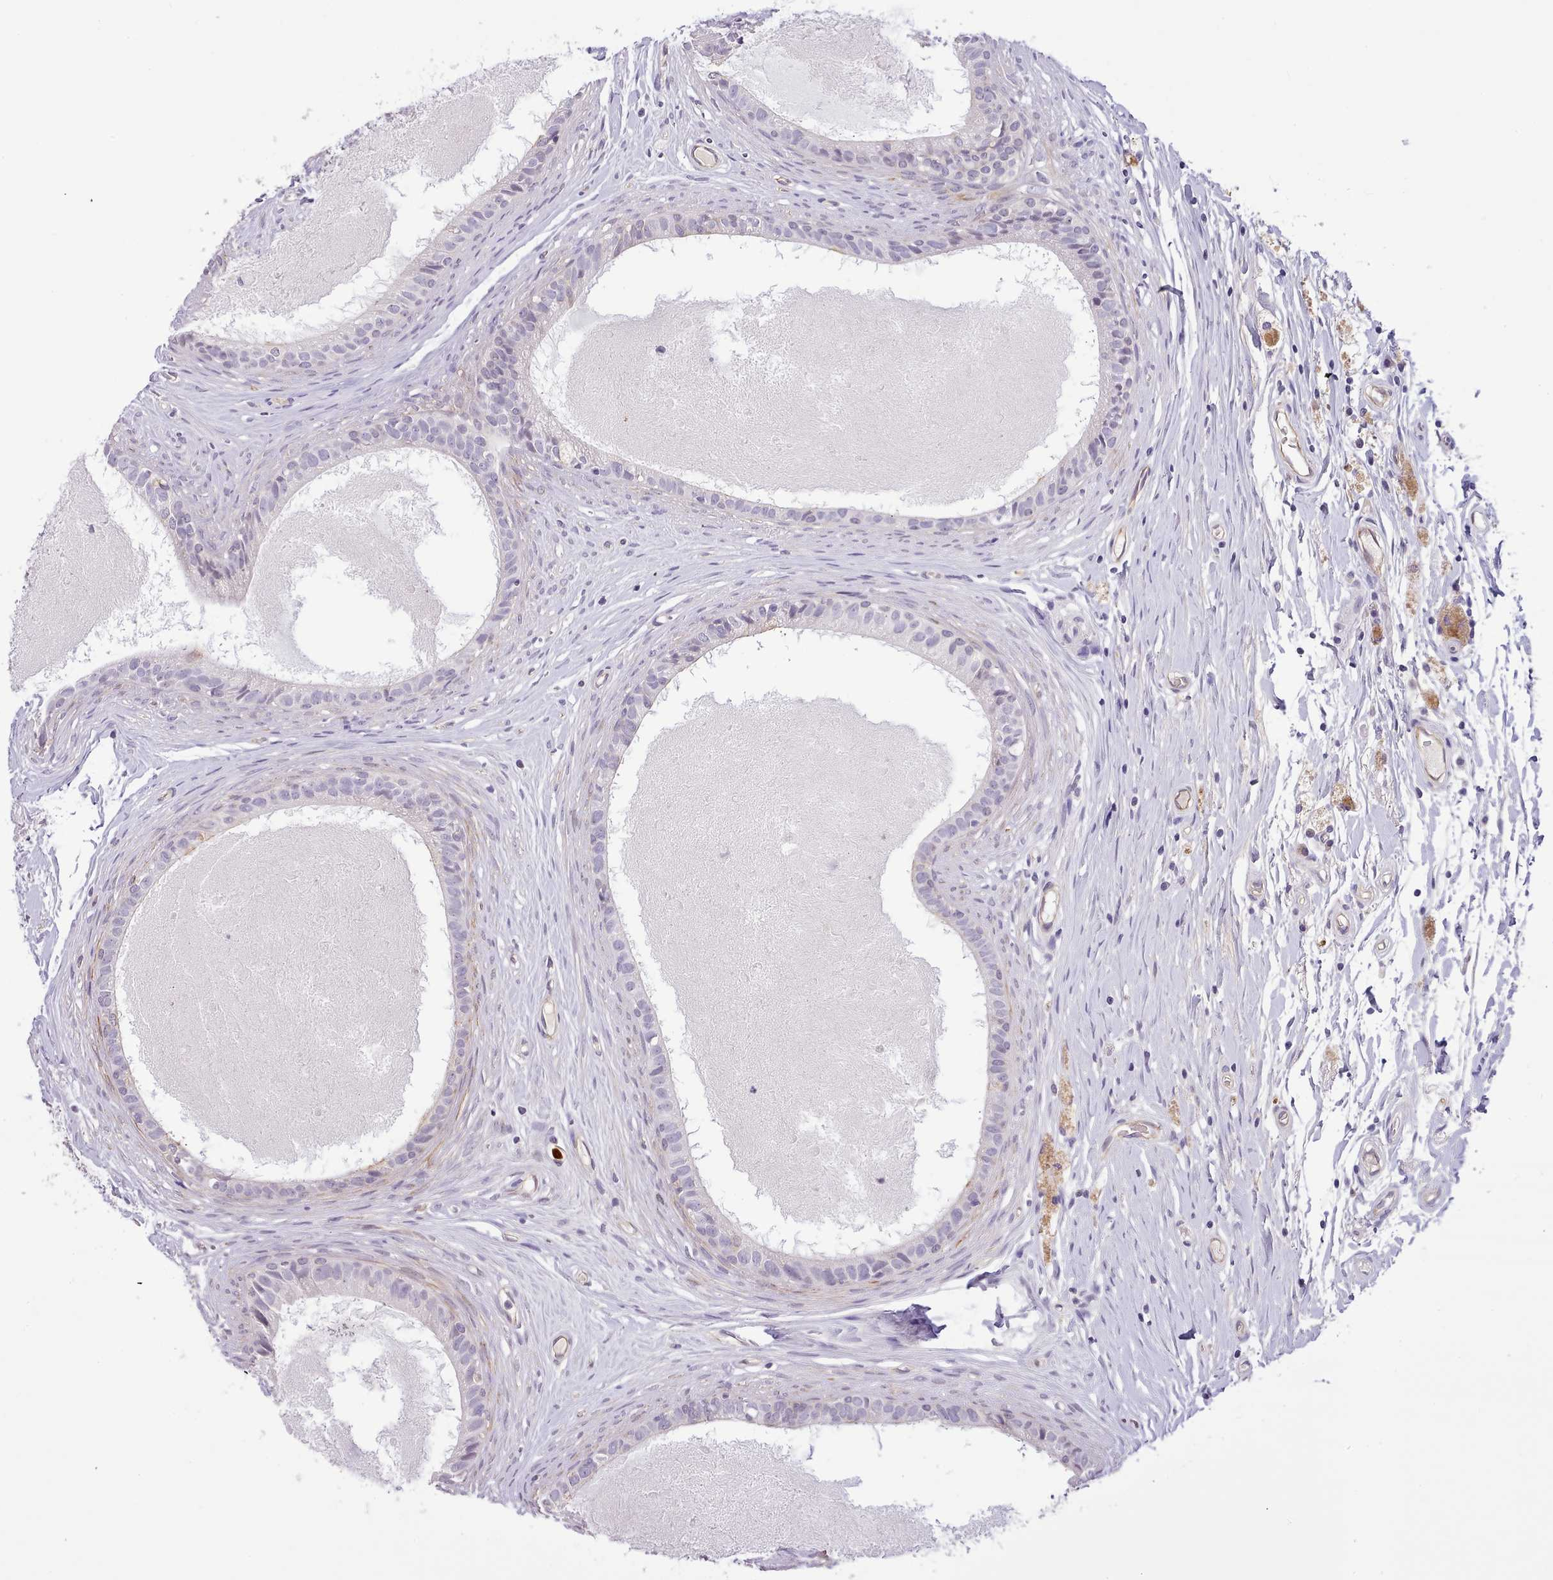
{"staining": {"intensity": "negative", "quantity": "none", "location": "none"}, "tissue": "epididymis", "cell_type": "Glandular cells", "image_type": "normal", "snomed": [{"axis": "morphology", "description": "Normal tissue, NOS"}, {"axis": "topography", "description": "Epididymis"}], "caption": "Immunohistochemistry histopathology image of benign epididymis: epididymis stained with DAB reveals no significant protein positivity in glandular cells.", "gene": "ZNF658", "patient": {"sex": "male", "age": 80}}